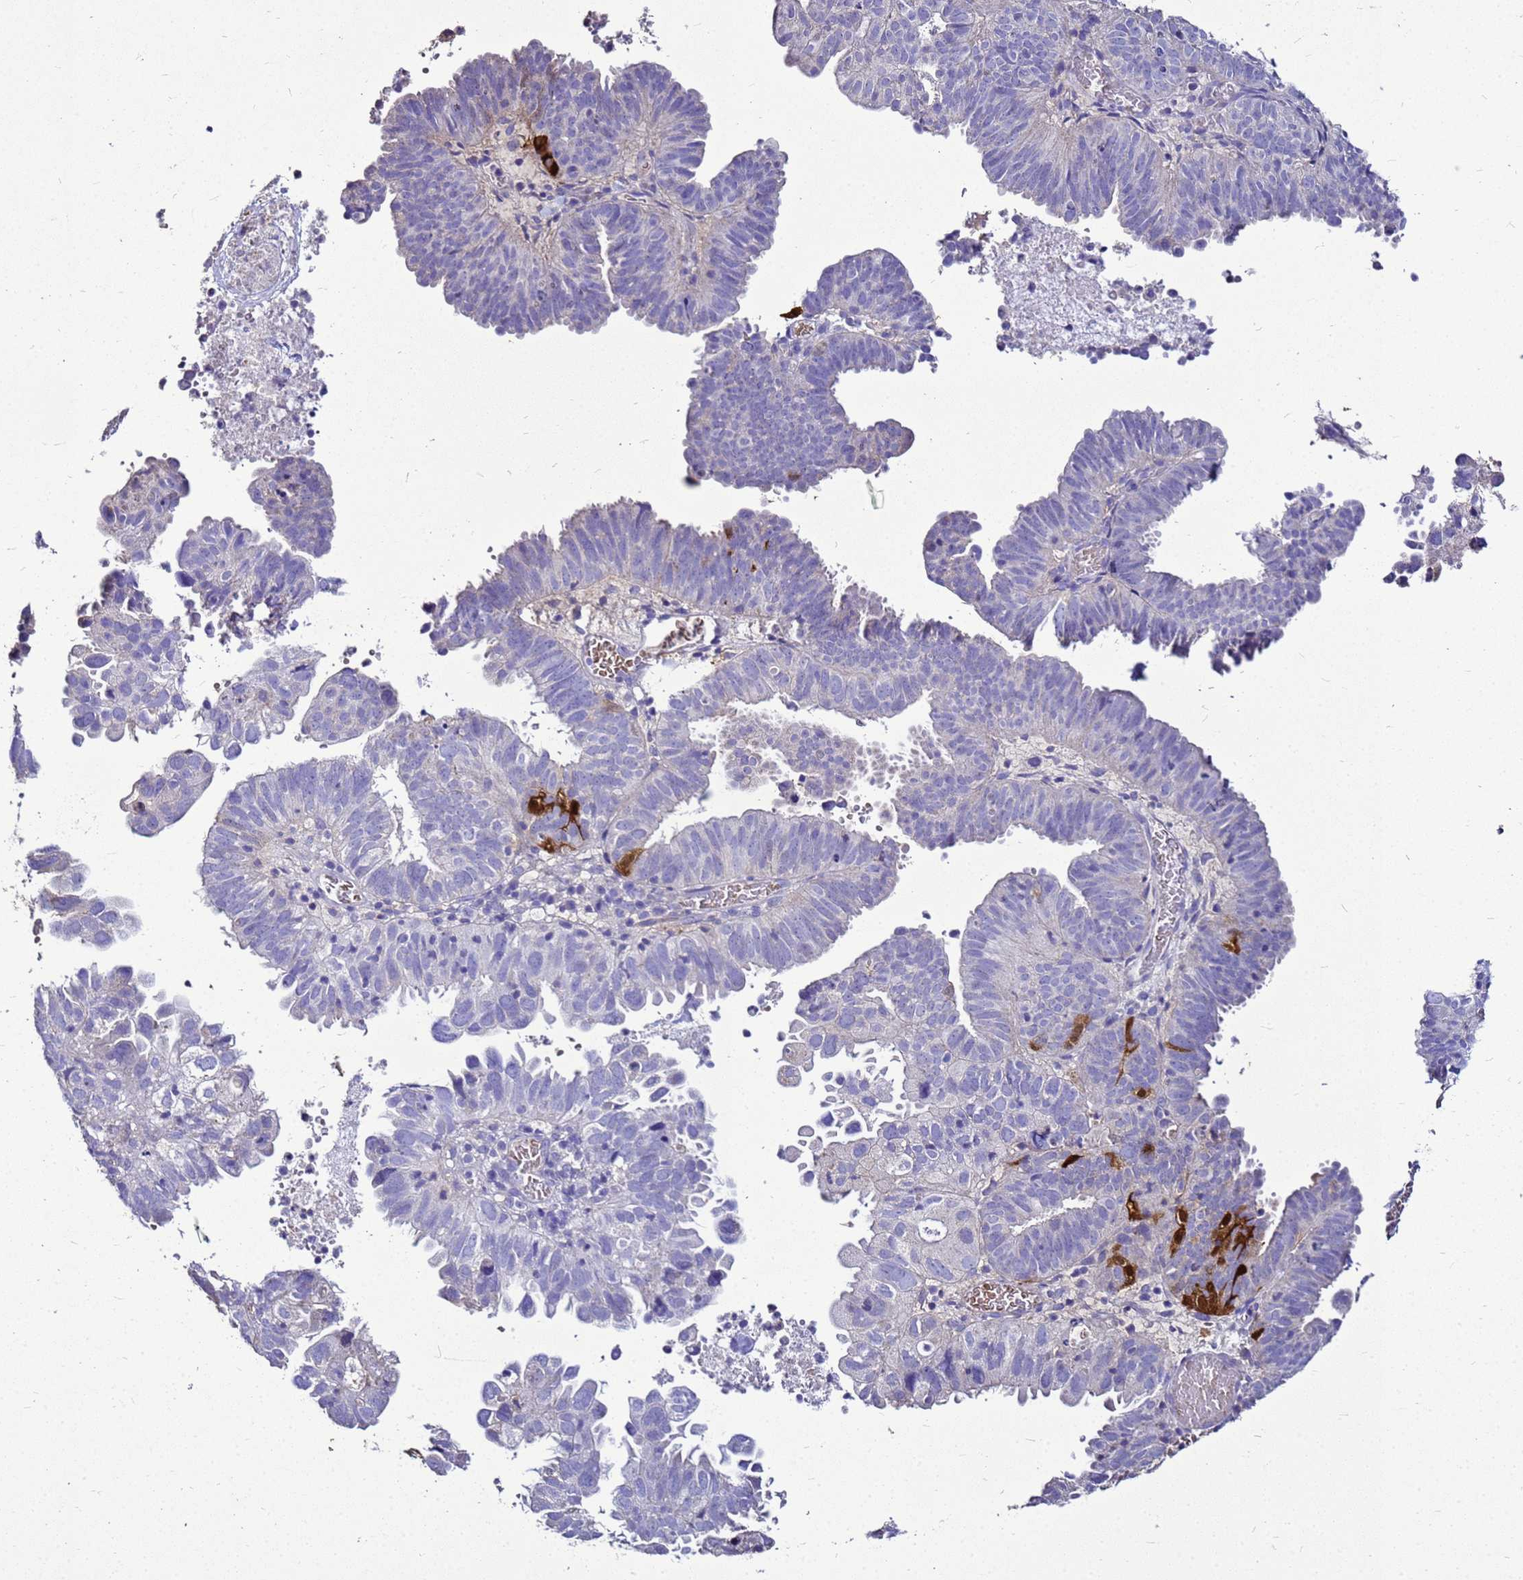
{"staining": {"intensity": "strong", "quantity": "<25%", "location": "cytoplasmic/membranous"}, "tissue": "endometrial cancer", "cell_type": "Tumor cells", "image_type": "cancer", "snomed": [{"axis": "morphology", "description": "Adenocarcinoma, NOS"}, {"axis": "topography", "description": "Uterus"}], "caption": "Immunohistochemistry (IHC) of endometrial adenocarcinoma reveals medium levels of strong cytoplasmic/membranous expression in approximately <25% of tumor cells.", "gene": "S100A2", "patient": {"sex": "female", "age": 77}}